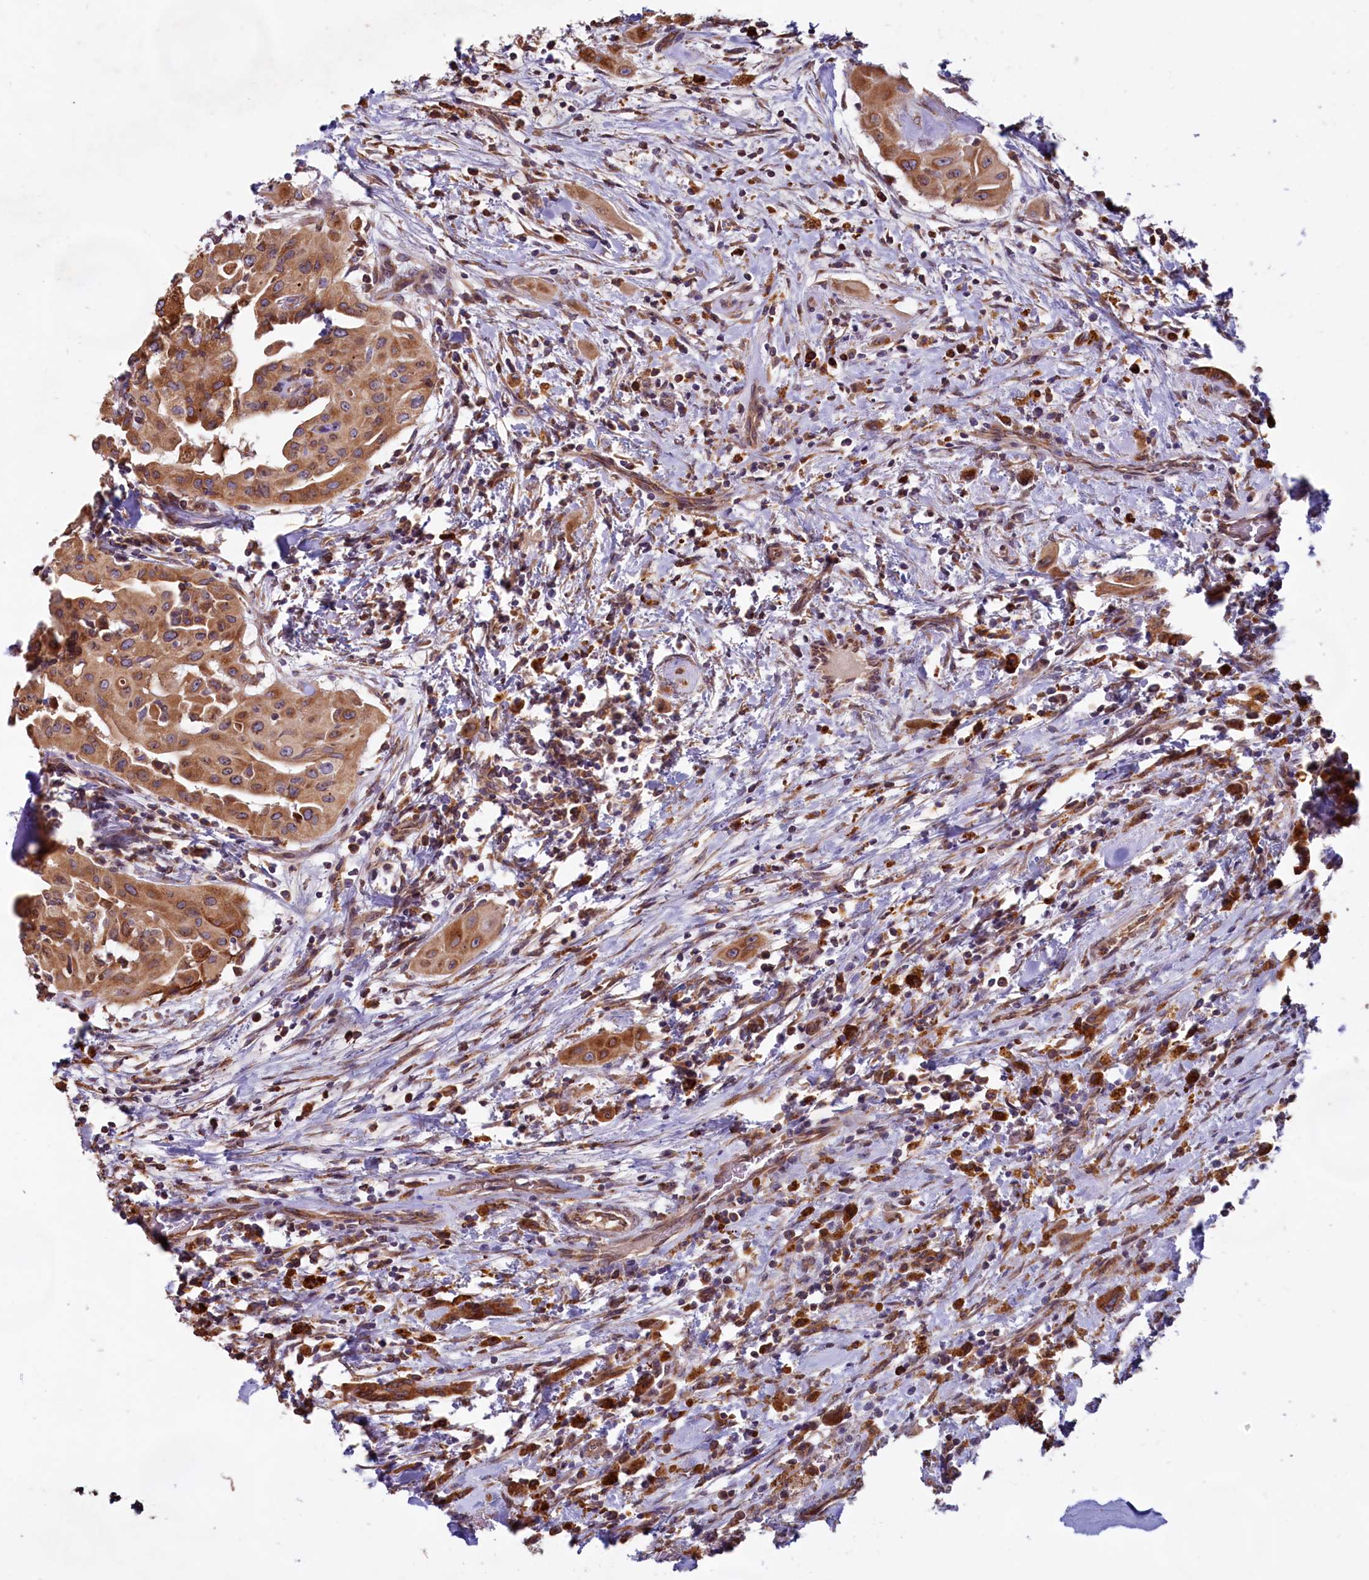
{"staining": {"intensity": "moderate", "quantity": ">75%", "location": "cytoplasmic/membranous"}, "tissue": "thyroid cancer", "cell_type": "Tumor cells", "image_type": "cancer", "snomed": [{"axis": "morphology", "description": "Papillary adenocarcinoma, NOS"}, {"axis": "topography", "description": "Thyroid gland"}], "caption": "Protein expression analysis of human thyroid papillary adenocarcinoma reveals moderate cytoplasmic/membranous staining in approximately >75% of tumor cells.", "gene": "TBC1D19", "patient": {"sex": "female", "age": 59}}